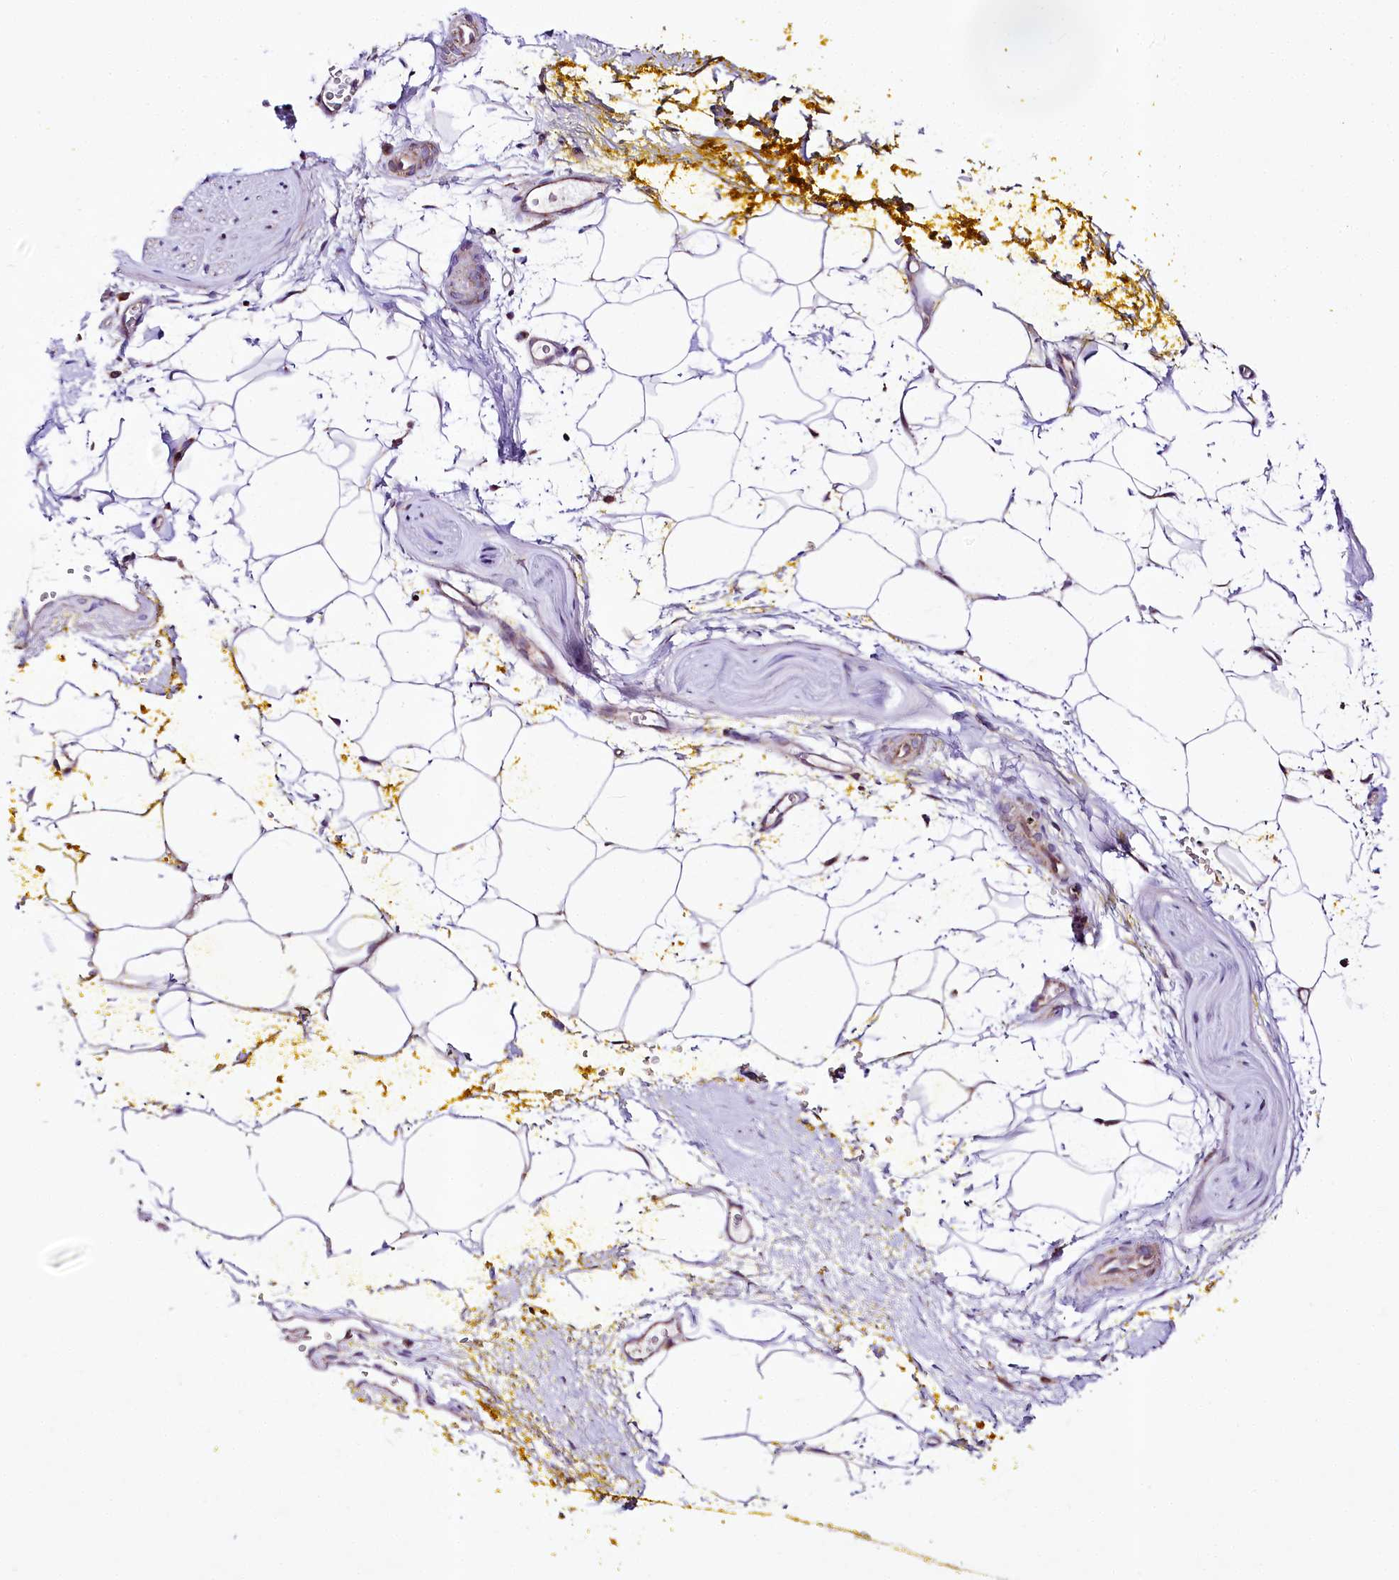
{"staining": {"intensity": "negative", "quantity": "none", "location": "none"}, "tissue": "adipose tissue", "cell_type": "Adipocytes", "image_type": "normal", "snomed": [{"axis": "morphology", "description": "Normal tissue, NOS"}, {"axis": "morphology", "description": "Adenocarcinoma, Low grade"}, {"axis": "topography", "description": "Prostate"}, {"axis": "topography", "description": "Peripheral nerve tissue"}], "caption": "High power microscopy image of an IHC histopathology image of normal adipose tissue, revealing no significant staining in adipocytes.", "gene": "ATE1", "patient": {"sex": "male", "age": 63}}